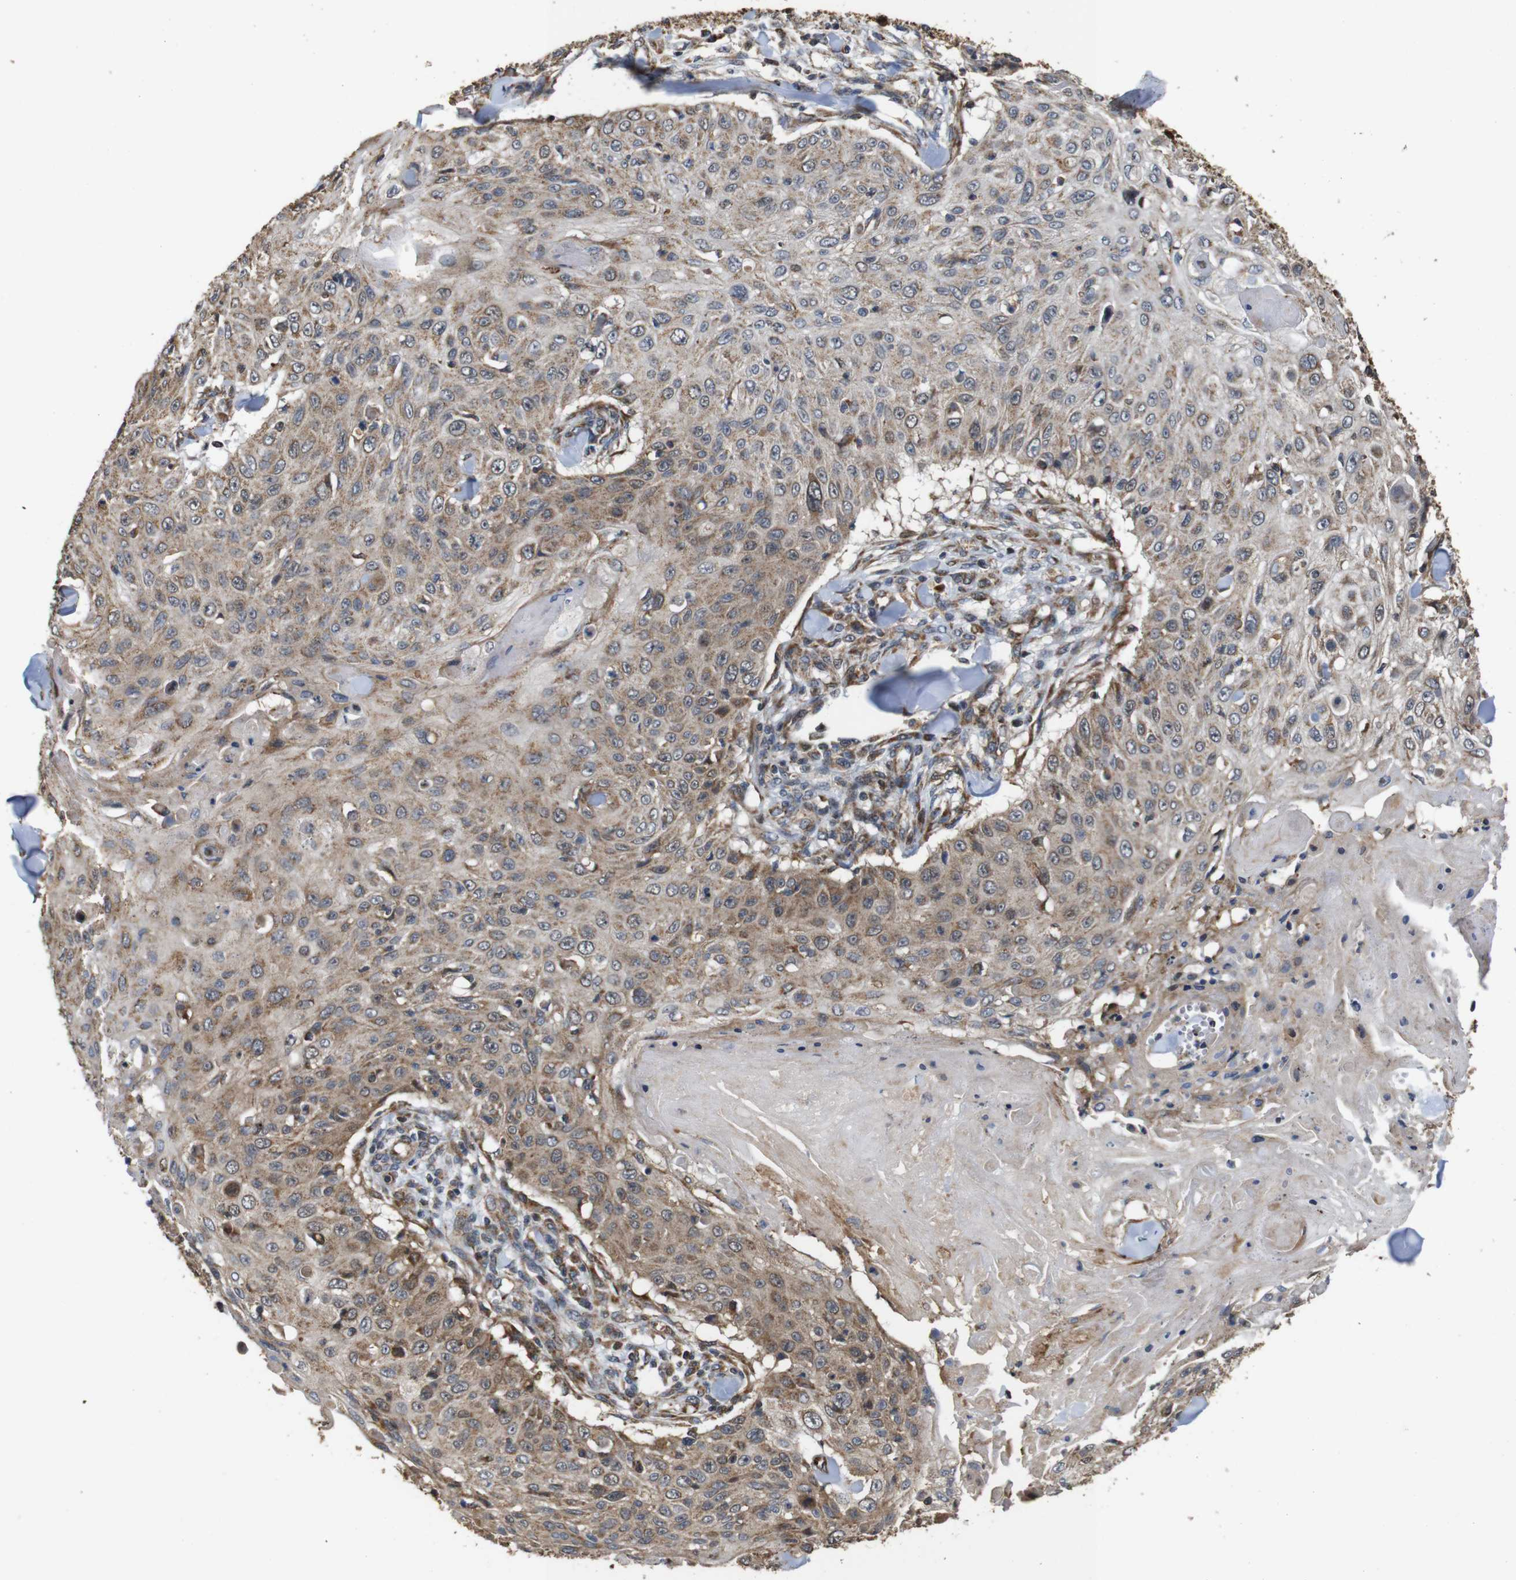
{"staining": {"intensity": "weak", "quantity": ">75%", "location": "cytoplasmic/membranous"}, "tissue": "skin cancer", "cell_type": "Tumor cells", "image_type": "cancer", "snomed": [{"axis": "morphology", "description": "Squamous cell carcinoma, NOS"}, {"axis": "topography", "description": "Skin"}], "caption": "This image exhibits immunohistochemistry (IHC) staining of skin cancer (squamous cell carcinoma), with low weak cytoplasmic/membranous positivity in approximately >75% of tumor cells.", "gene": "SNN", "patient": {"sex": "male", "age": 86}}